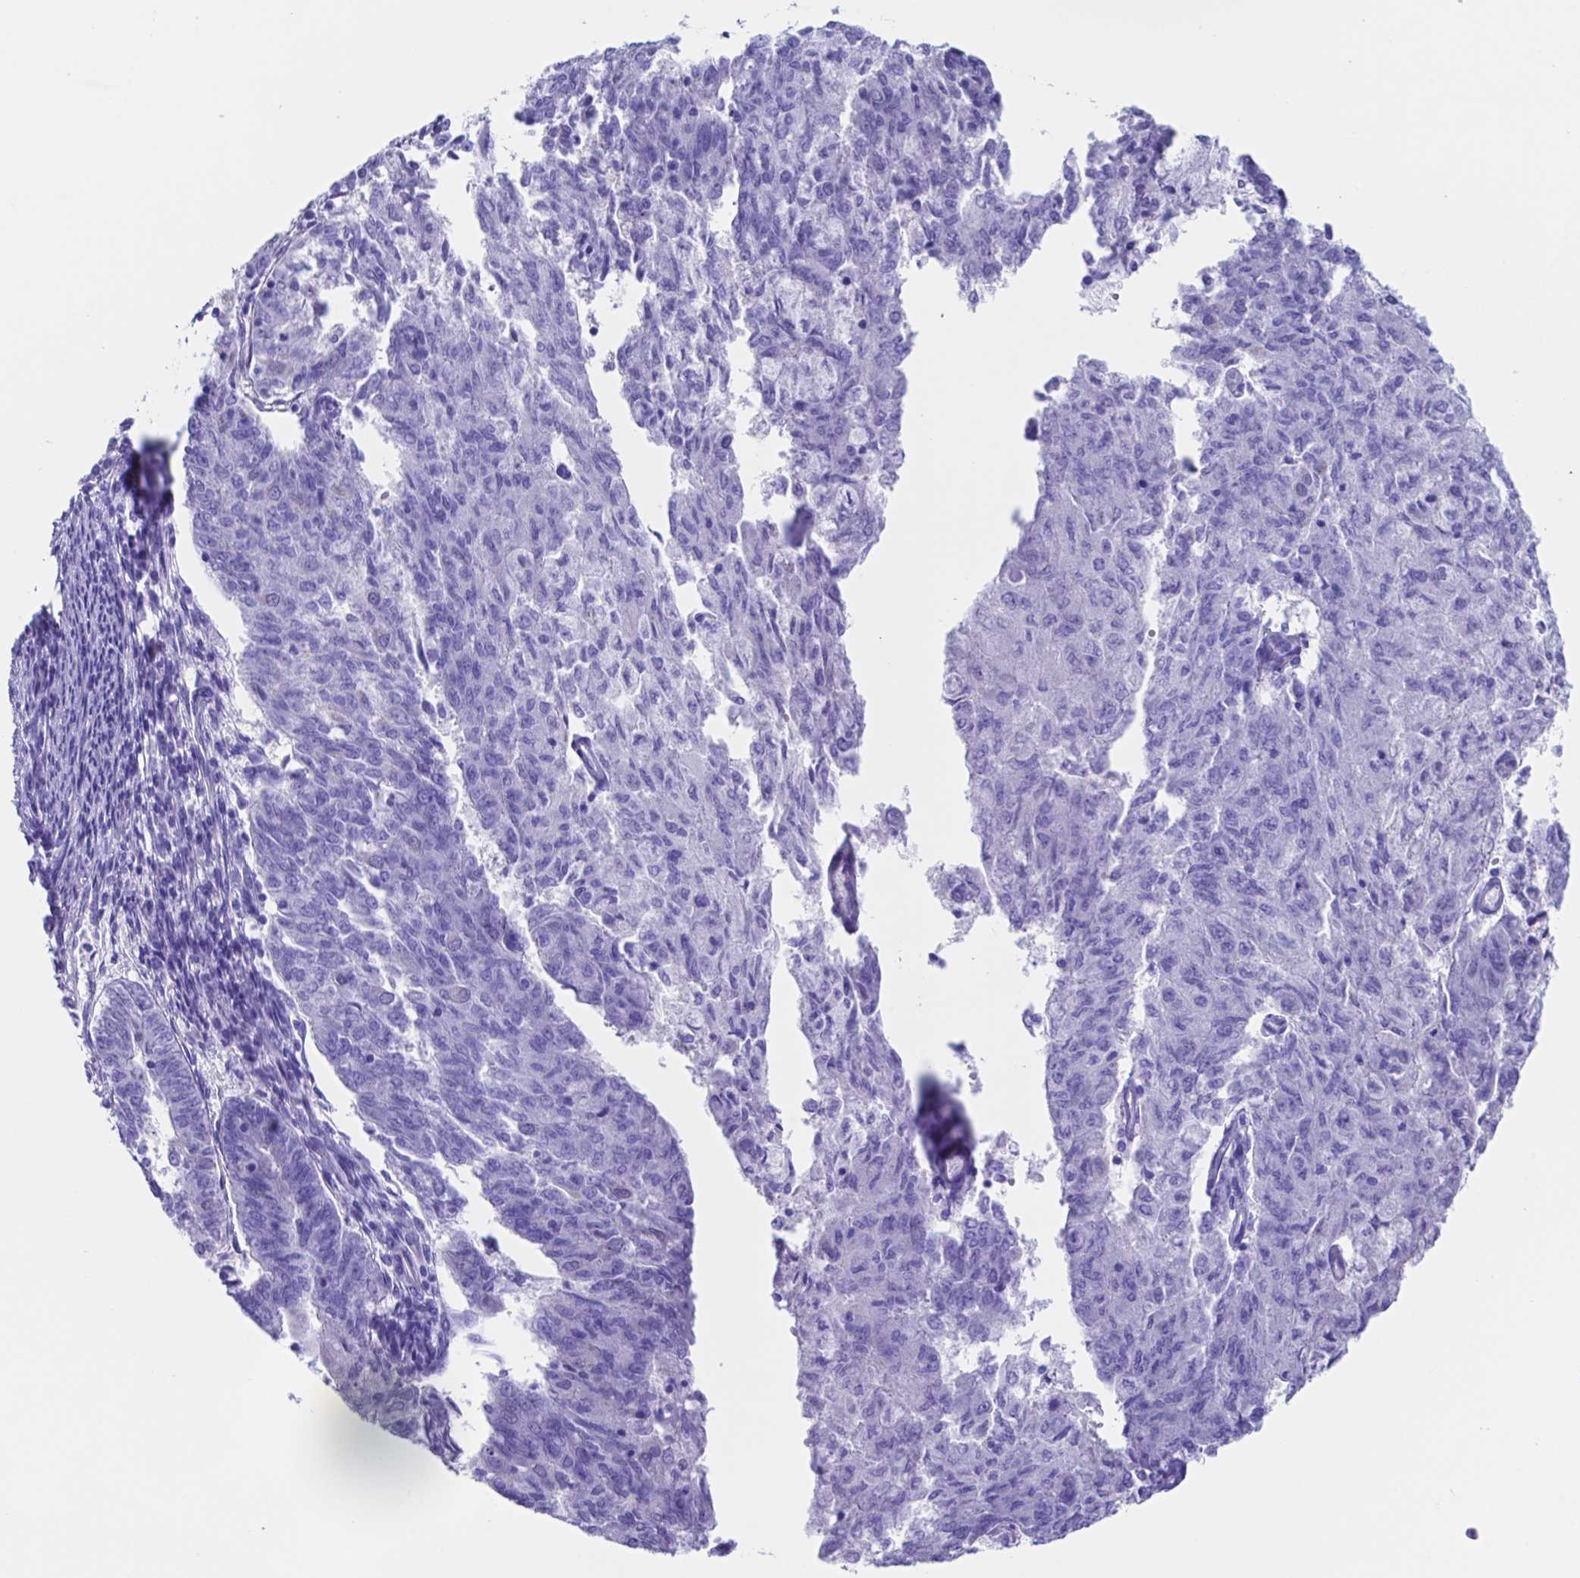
{"staining": {"intensity": "negative", "quantity": "none", "location": "none"}, "tissue": "endometrial cancer", "cell_type": "Tumor cells", "image_type": "cancer", "snomed": [{"axis": "morphology", "description": "Adenocarcinoma, NOS"}, {"axis": "topography", "description": "Endometrium"}], "caption": "Immunohistochemistry (IHC) micrograph of neoplastic tissue: endometrial cancer stained with DAB demonstrates no significant protein staining in tumor cells.", "gene": "DNAAF8", "patient": {"sex": "female", "age": 82}}